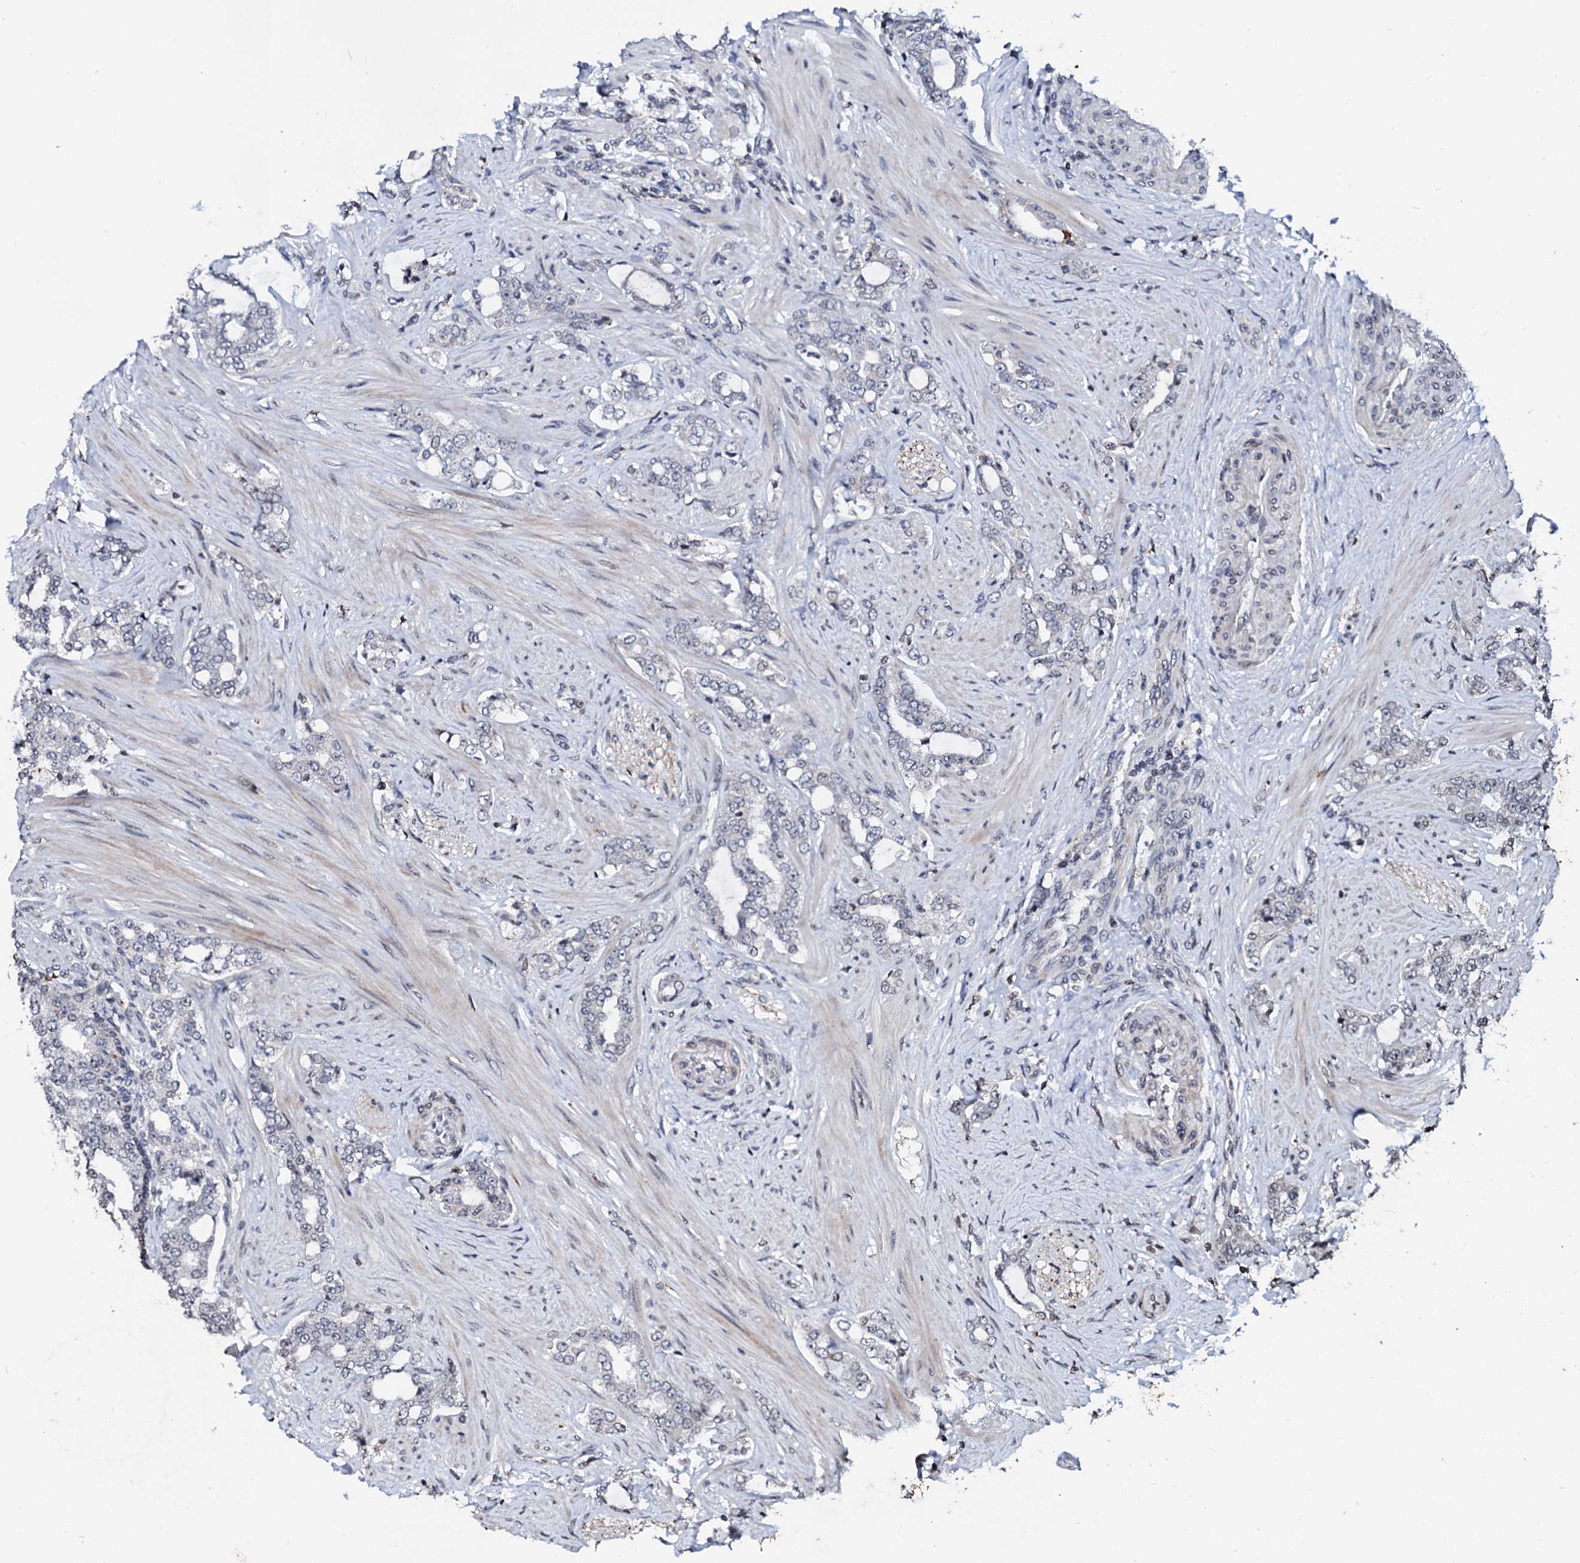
{"staining": {"intensity": "moderate", "quantity": "25%-75%", "location": "cytoplasmic/membranous"}, "tissue": "prostate cancer", "cell_type": "Tumor cells", "image_type": "cancer", "snomed": [{"axis": "morphology", "description": "Adenocarcinoma, High grade"}, {"axis": "topography", "description": "Prostate"}], "caption": "A medium amount of moderate cytoplasmic/membranous positivity is identified in about 25%-75% of tumor cells in prostate adenocarcinoma (high-grade) tissue.", "gene": "LSM11", "patient": {"sex": "male", "age": 64}}